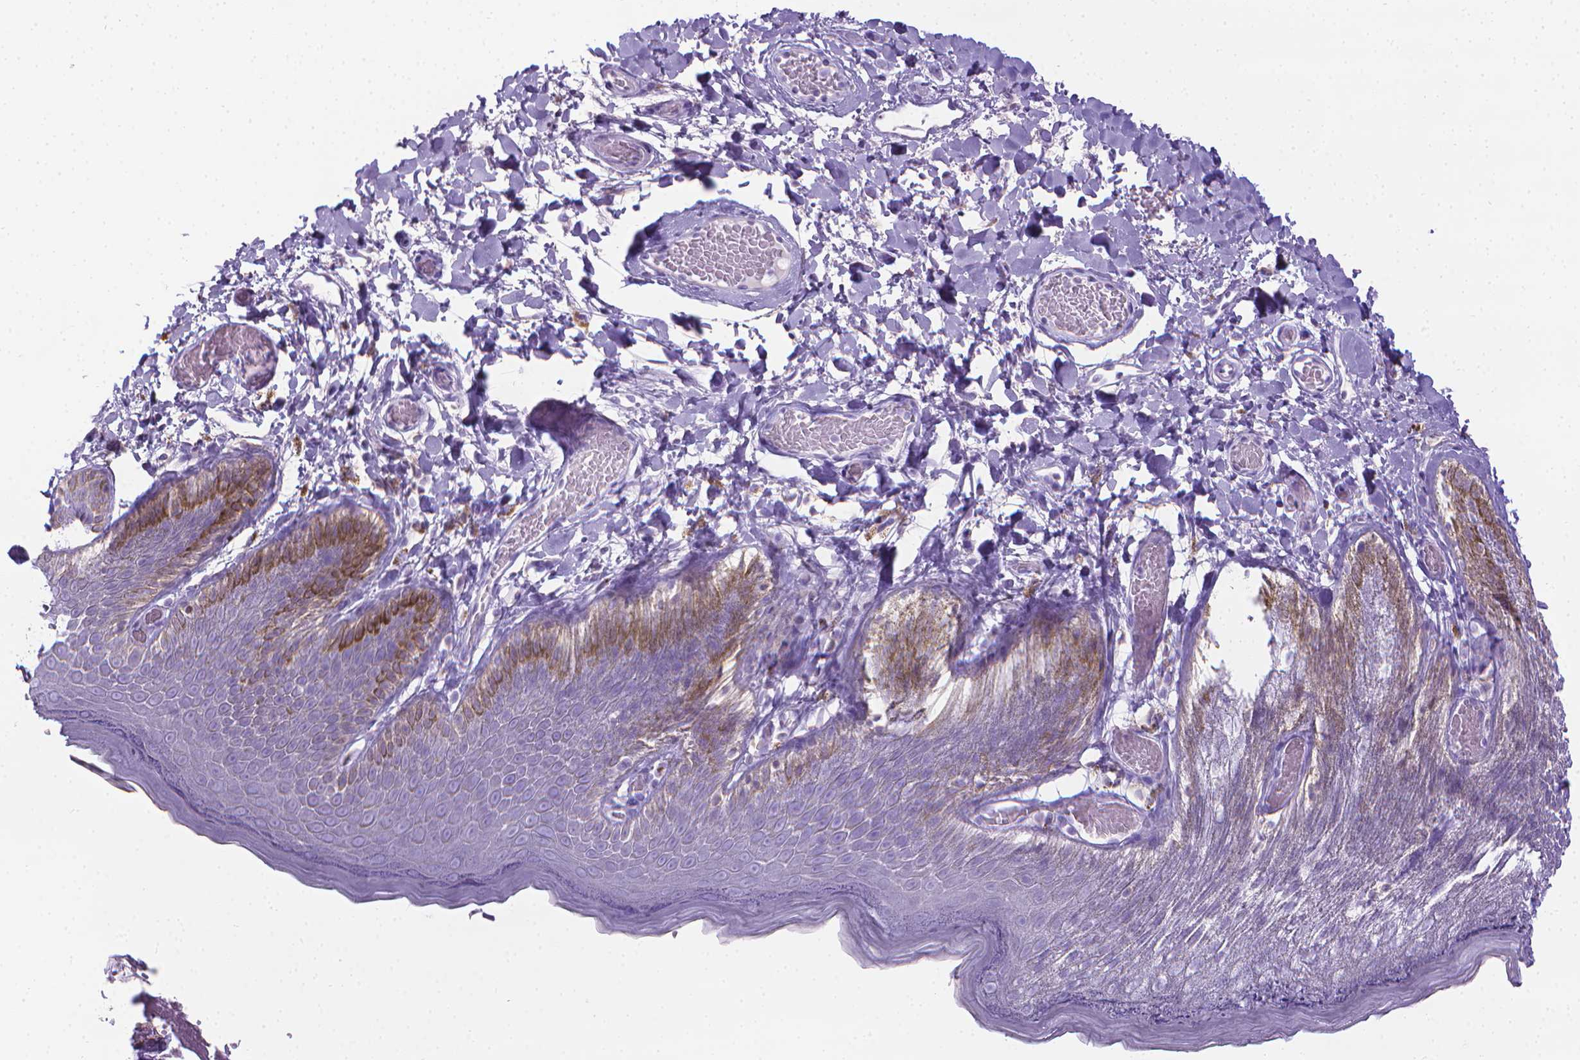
{"staining": {"intensity": "negative", "quantity": "none", "location": "none"}, "tissue": "skin", "cell_type": "Epidermal cells", "image_type": "normal", "snomed": [{"axis": "morphology", "description": "Normal tissue, NOS"}, {"axis": "topography", "description": "Anal"}], "caption": "An immunohistochemistry histopathology image of unremarkable skin is shown. There is no staining in epidermal cells of skin.", "gene": "SPAG6", "patient": {"sex": "male", "age": 53}}